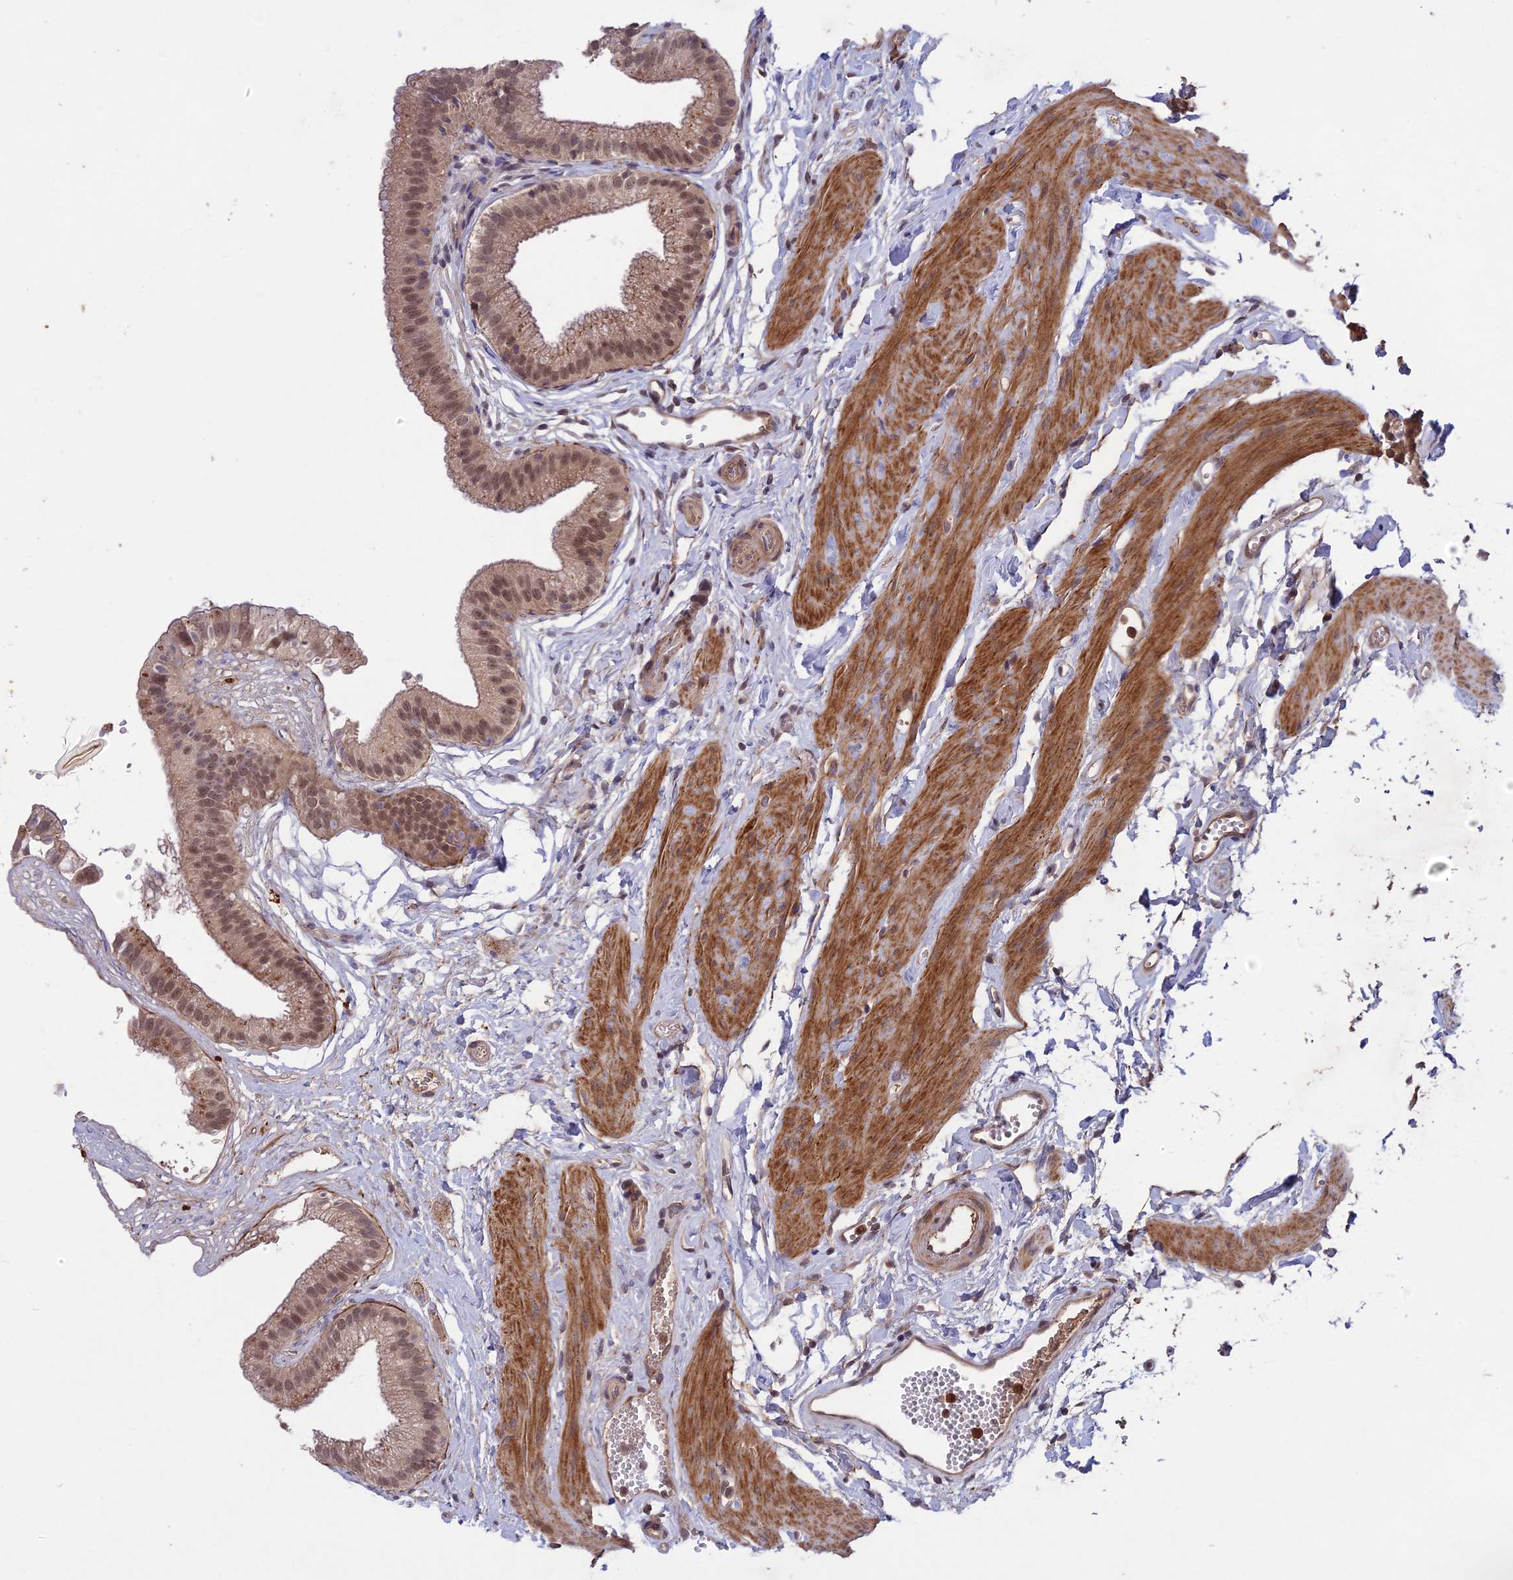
{"staining": {"intensity": "weak", "quantity": "25%-75%", "location": "cytoplasmic/membranous,nuclear"}, "tissue": "gallbladder", "cell_type": "Glandular cells", "image_type": "normal", "snomed": [{"axis": "morphology", "description": "Normal tissue, NOS"}, {"axis": "topography", "description": "Gallbladder"}], "caption": "Protein expression analysis of unremarkable gallbladder exhibits weak cytoplasmic/membranous,nuclear positivity in approximately 25%-75% of glandular cells.", "gene": "ADO", "patient": {"sex": "female", "age": 54}}